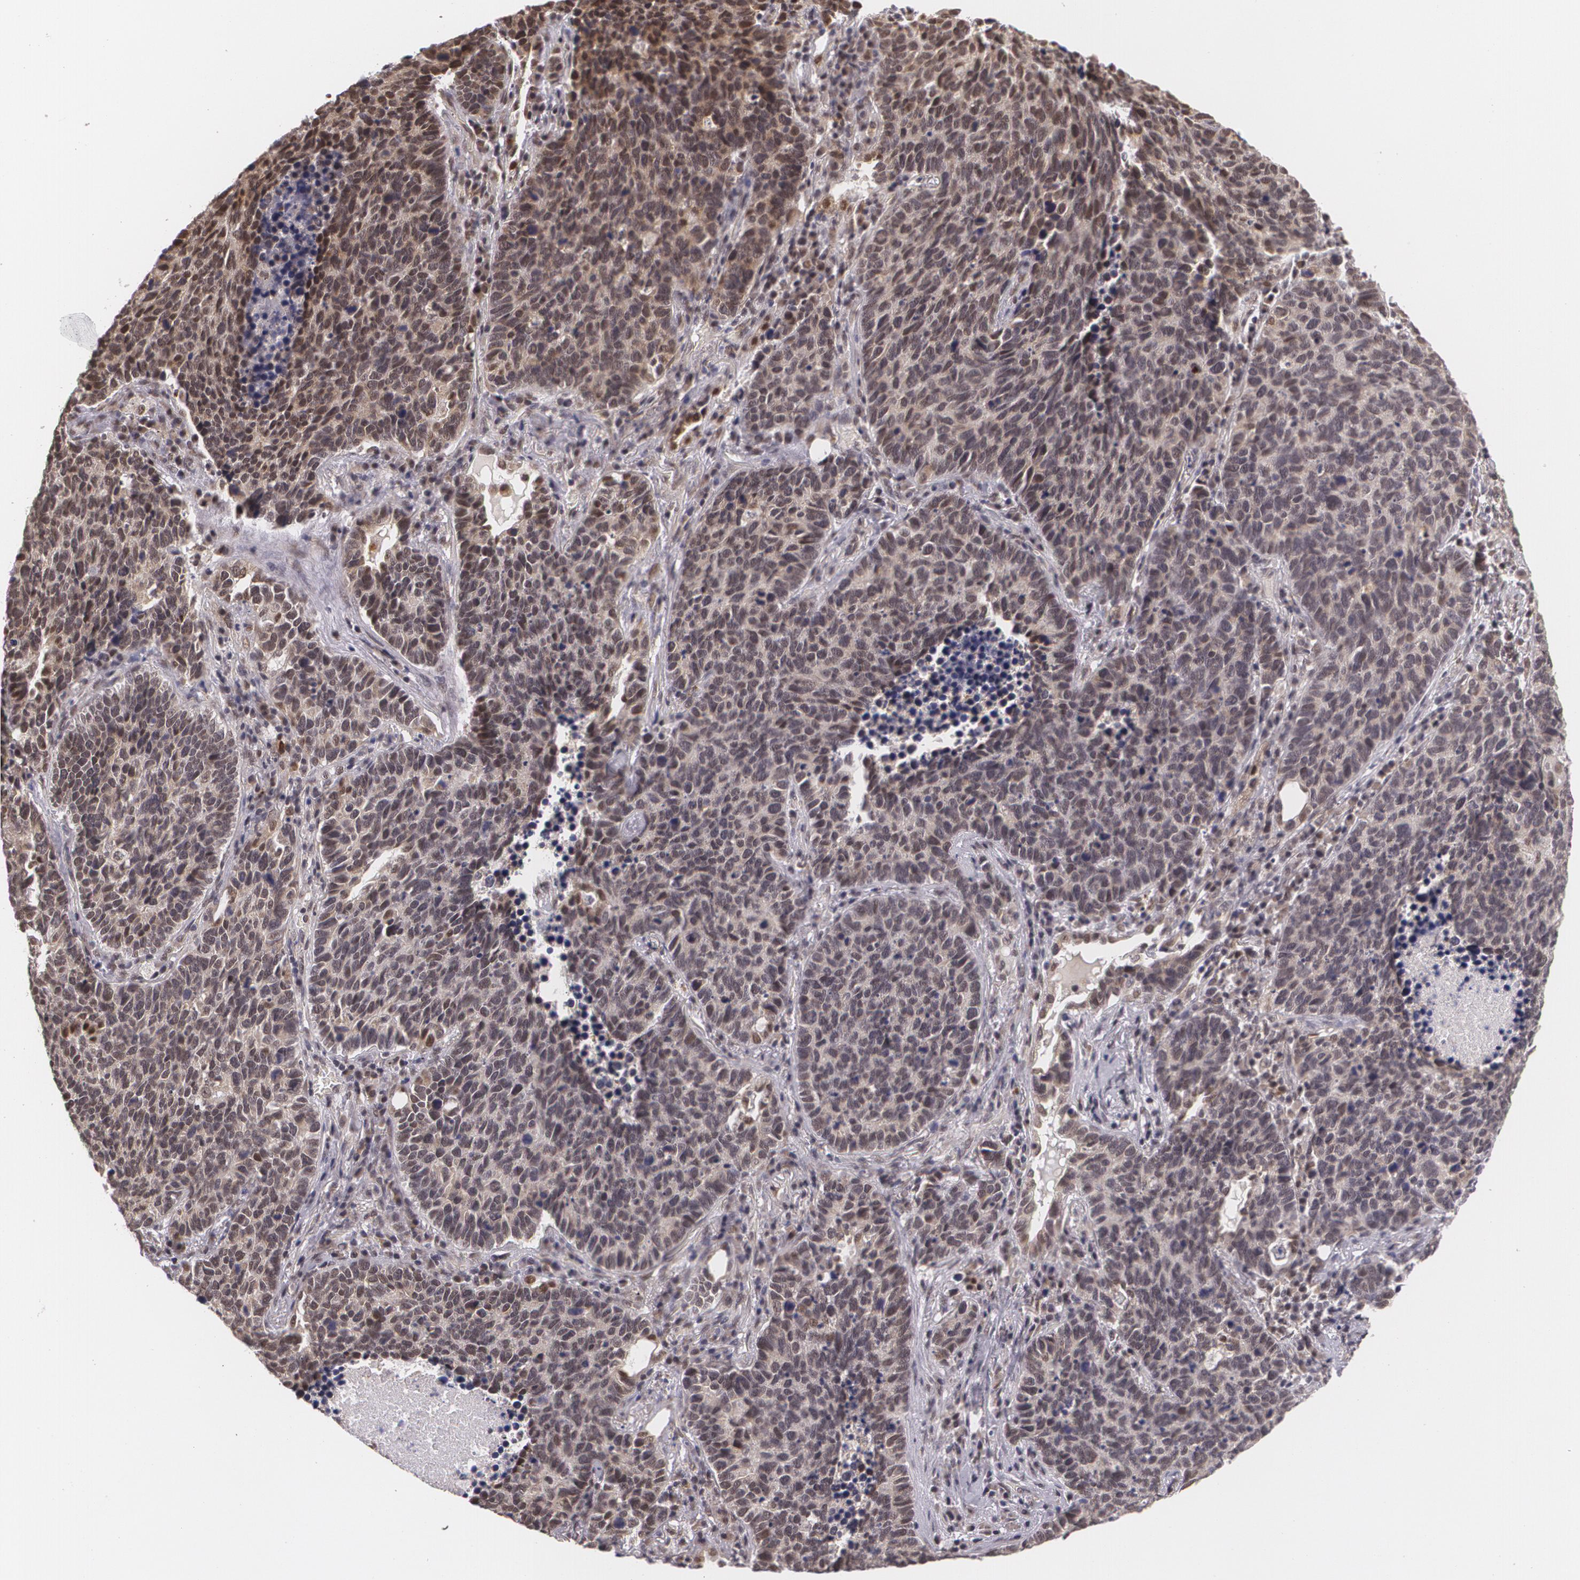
{"staining": {"intensity": "weak", "quantity": "25%-75%", "location": "cytoplasmic/membranous,nuclear"}, "tissue": "lung cancer", "cell_type": "Tumor cells", "image_type": "cancer", "snomed": [{"axis": "morphology", "description": "Neoplasm, malignant, NOS"}, {"axis": "topography", "description": "Lung"}], "caption": "DAB immunohistochemical staining of lung malignant neoplasm demonstrates weak cytoplasmic/membranous and nuclear protein staining in approximately 25%-75% of tumor cells. The protein is stained brown, and the nuclei are stained in blue (DAB (3,3'-diaminobenzidine) IHC with brightfield microscopy, high magnification).", "gene": "ALX1", "patient": {"sex": "female", "age": 75}}